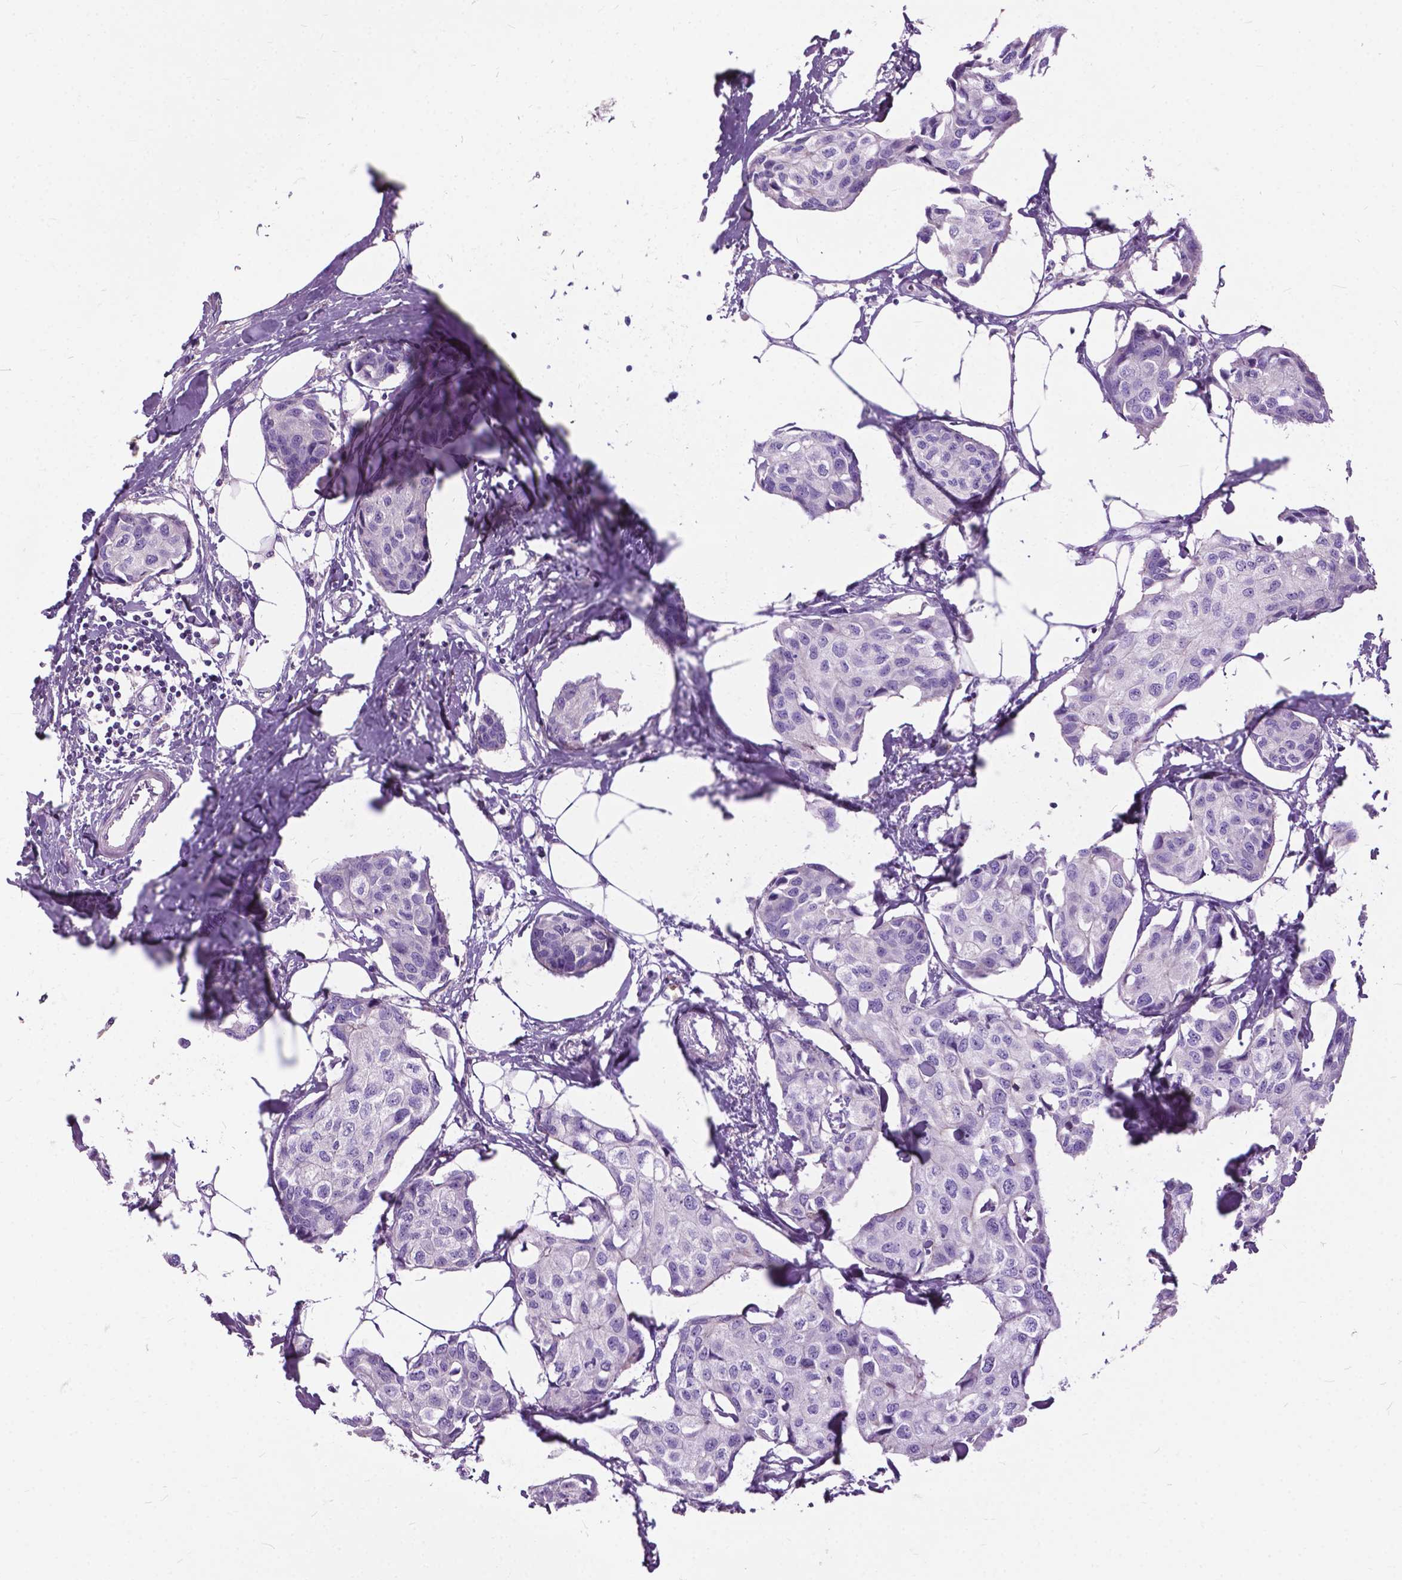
{"staining": {"intensity": "negative", "quantity": "none", "location": "none"}, "tissue": "breast cancer", "cell_type": "Tumor cells", "image_type": "cancer", "snomed": [{"axis": "morphology", "description": "Duct carcinoma"}, {"axis": "topography", "description": "Breast"}], "caption": "Tumor cells show no significant protein expression in breast cancer (intraductal carcinoma).", "gene": "PRR35", "patient": {"sex": "female", "age": 80}}